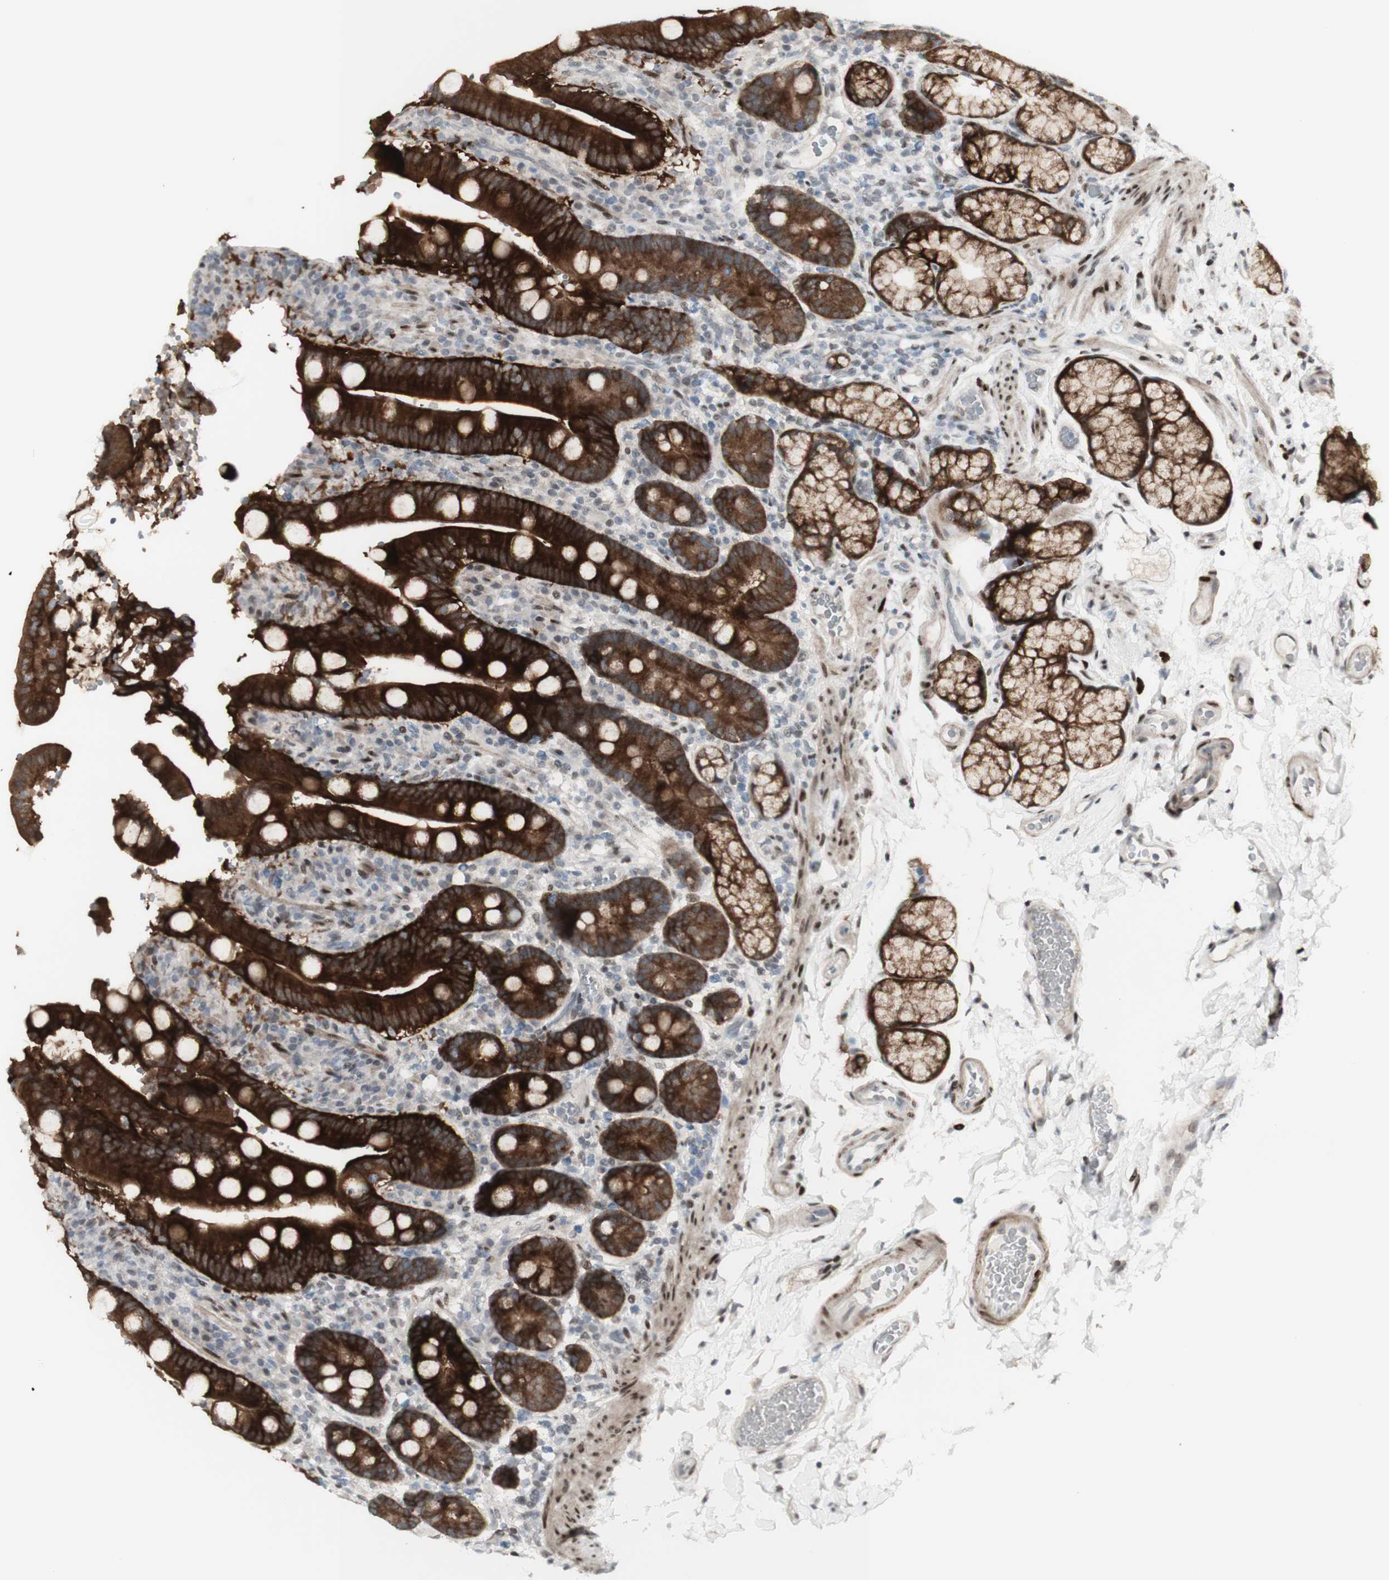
{"staining": {"intensity": "strong", "quantity": ">75%", "location": "cytoplasmic/membranous"}, "tissue": "duodenum", "cell_type": "Glandular cells", "image_type": "normal", "snomed": [{"axis": "morphology", "description": "Normal tissue, NOS"}, {"axis": "topography", "description": "Small intestine, NOS"}], "caption": "This is an image of immunohistochemistry (IHC) staining of unremarkable duodenum, which shows strong positivity in the cytoplasmic/membranous of glandular cells.", "gene": "C1orf116", "patient": {"sex": "female", "age": 71}}